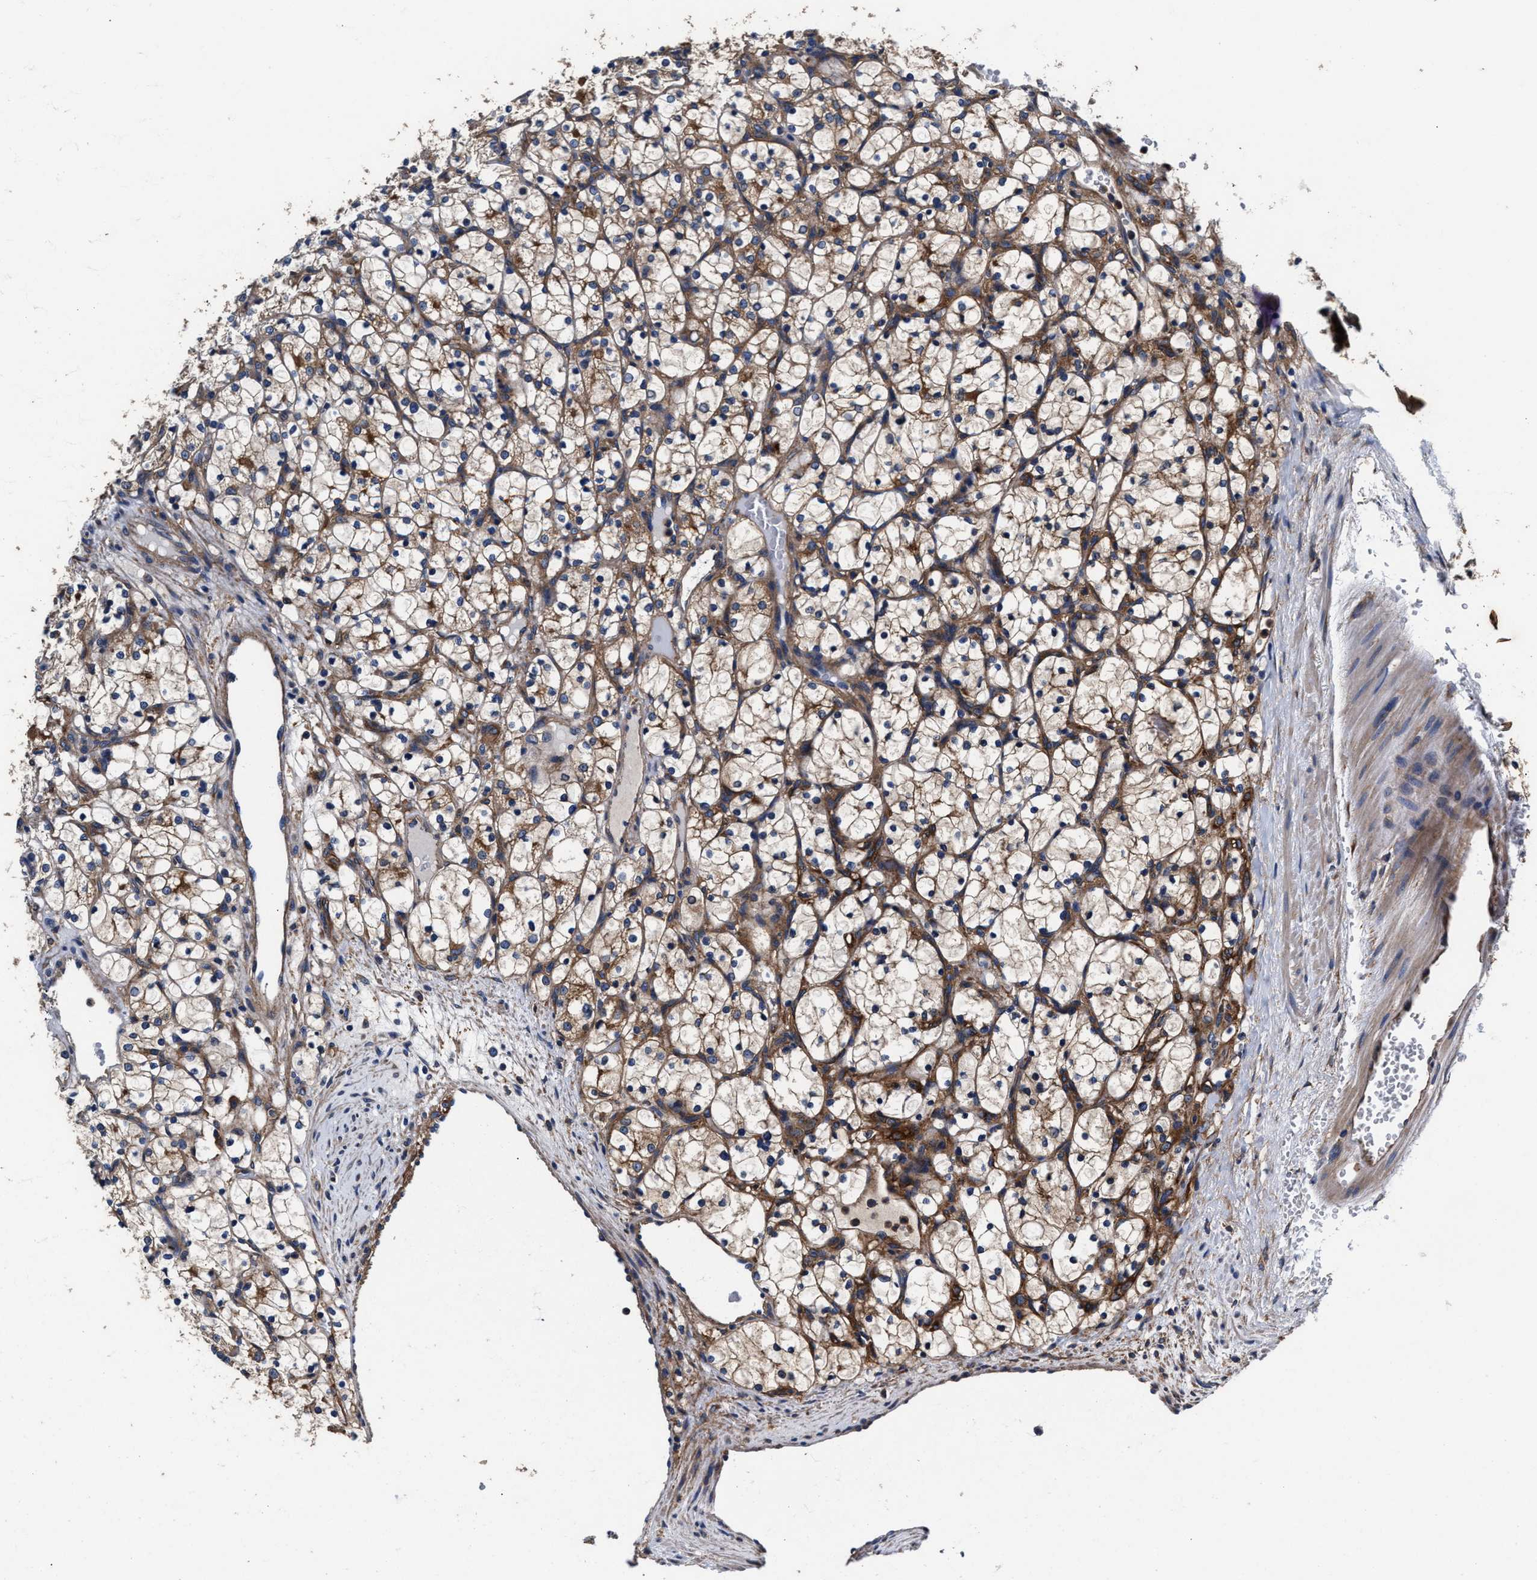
{"staining": {"intensity": "moderate", "quantity": "25%-75%", "location": "cytoplasmic/membranous"}, "tissue": "renal cancer", "cell_type": "Tumor cells", "image_type": "cancer", "snomed": [{"axis": "morphology", "description": "Adenocarcinoma, NOS"}, {"axis": "topography", "description": "Kidney"}], "caption": "This is an image of IHC staining of adenocarcinoma (renal), which shows moderate expression in the cytoplasmic/membranous of tumor cells.", "gene": "SH3GL1", "patient": {"sex": "female", "age": 69}}